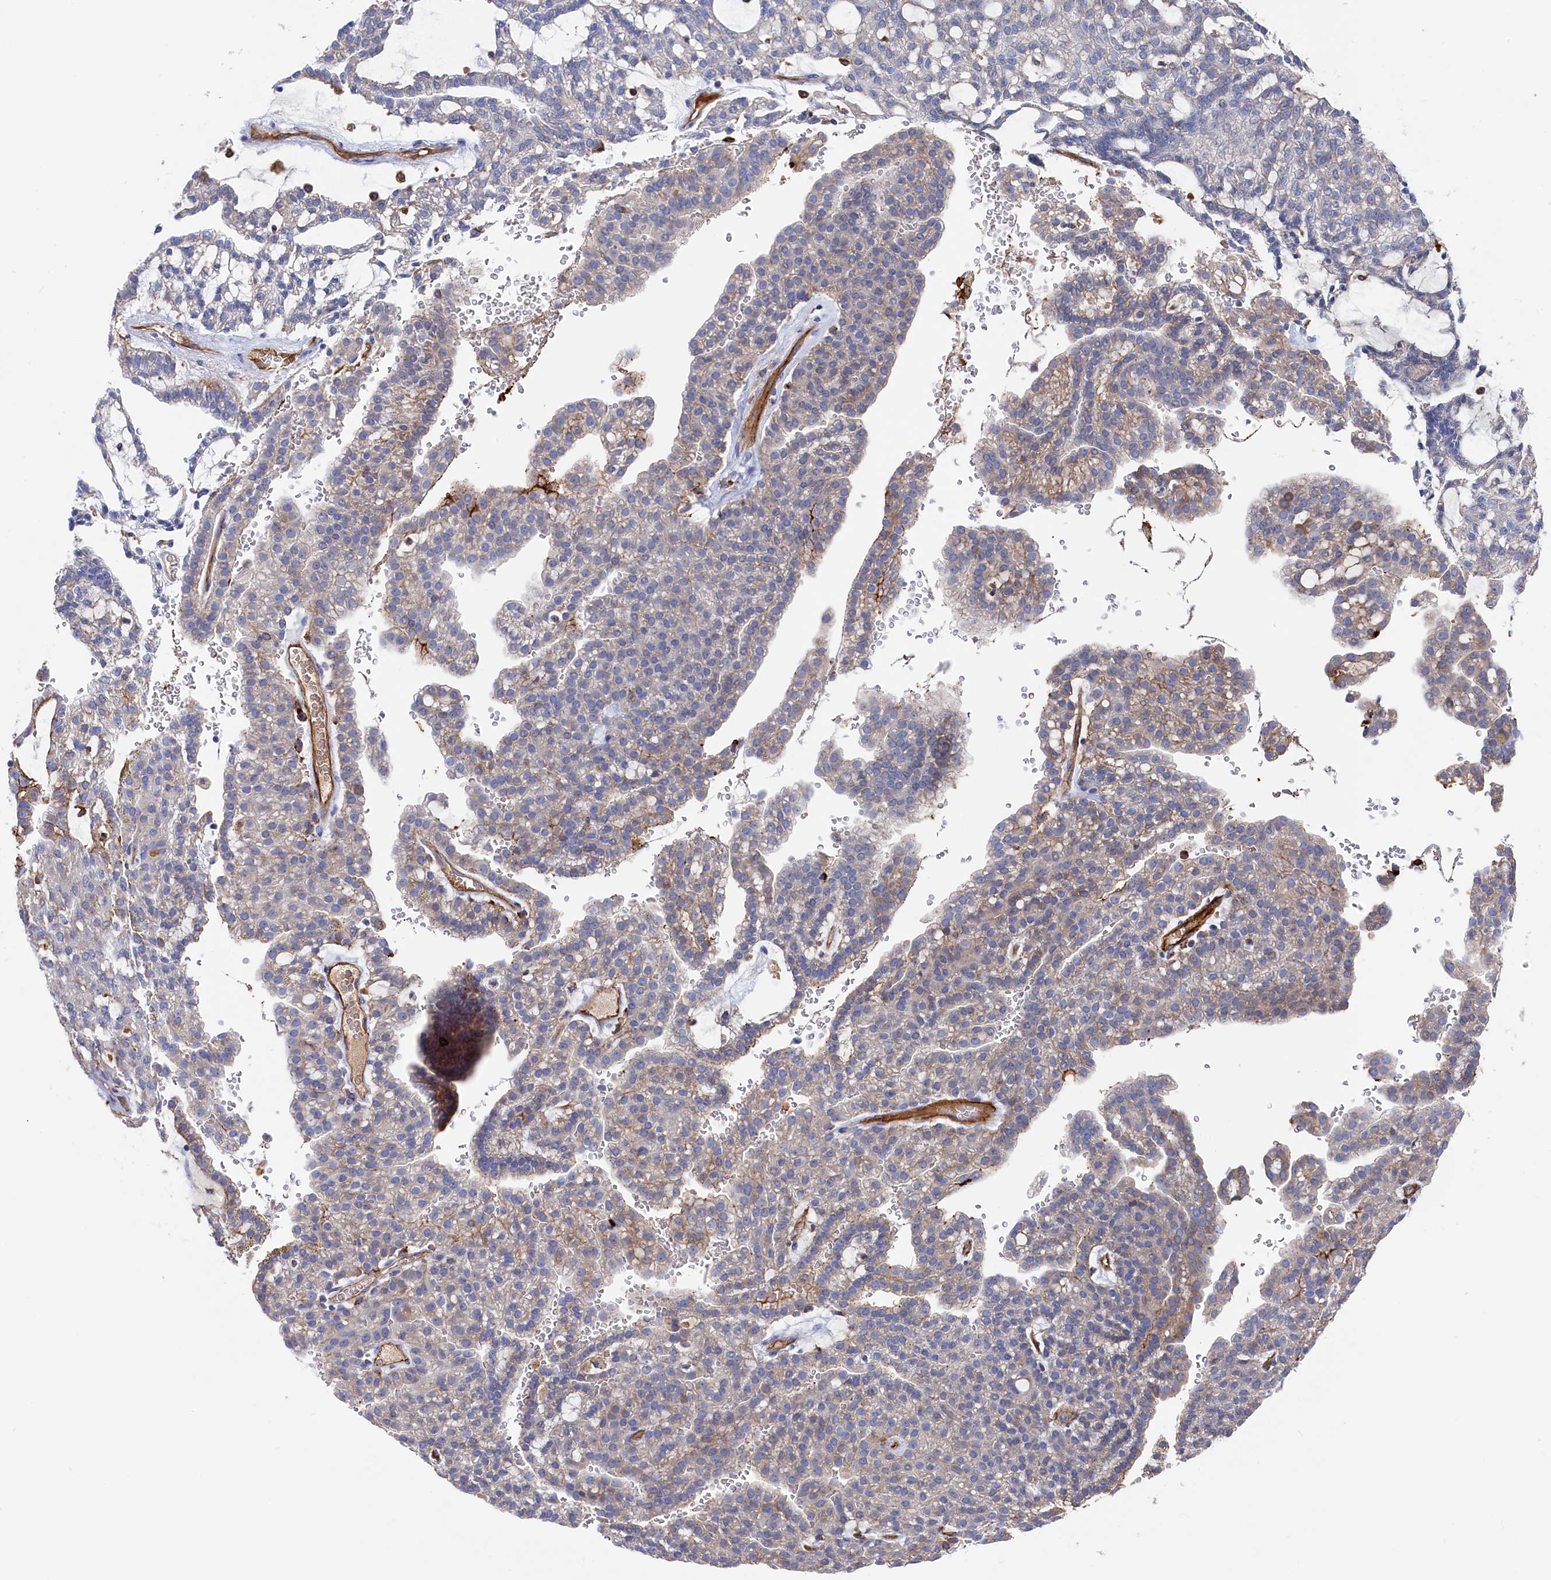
{"staining": {"intensity": "negative", "quantity": "none", "location": "none"}, "tissue": "renal cancer", "cell_type": "Tumor cells", "image_type": "cancer", "snomed": [{"axis": "morphology", "description": "Adenocarcinoma, NOS"}, {"axis": "topography", "description": "Kidney"}], "caption": "Immunohistochemistry image of human renal cancer stained for a protein (brown), which shows no staining in tumor cells. (DAB (3,3'-diaminobenzidine) IHC with hematoxylin counter stain).", "gene": "C12orf73", "patient": {"sex": "male", "age": 63}}